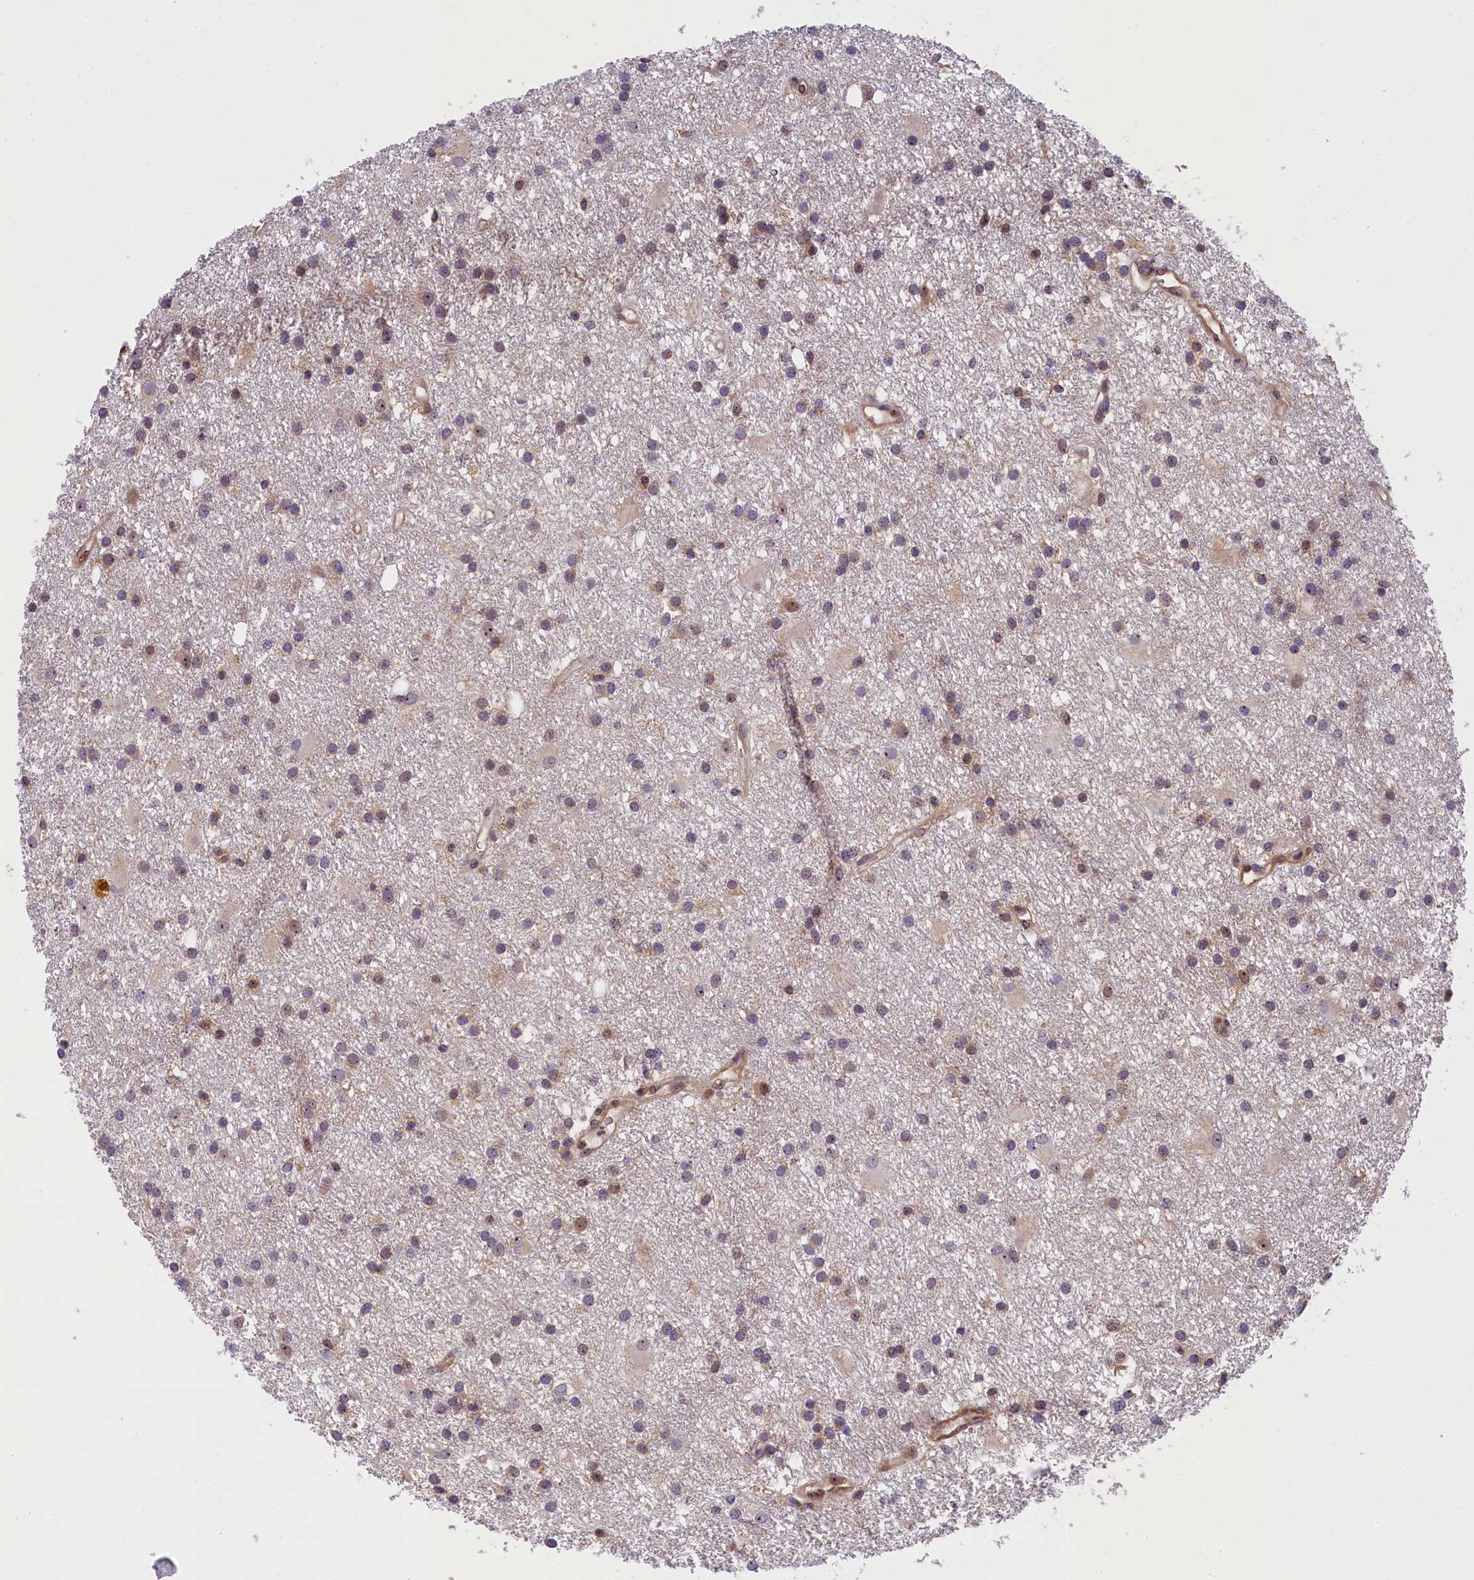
{"staining": {"intensity": "weak", "quantity": "<25%", "location": "cytoplasmic/membranous,nuclear"}, "tissue": "glioma", "cell_type": "Tumor cells", "image_type": "cancer", "snomed": [{"axis": "morphology", "description": "Glioma, malignant, High grade"}, {"axis": "topography", "description": "Brain"}], "caption": "This is a micrograph of immunohistochemistry staining of high-grade glioma (malignant), which shows no expression in tumor cells. (Immunohistochemistry, brightfield microscopy, high magnification).", "gene": "EIF6", "patient": {"sex": "male", "age": 77}}